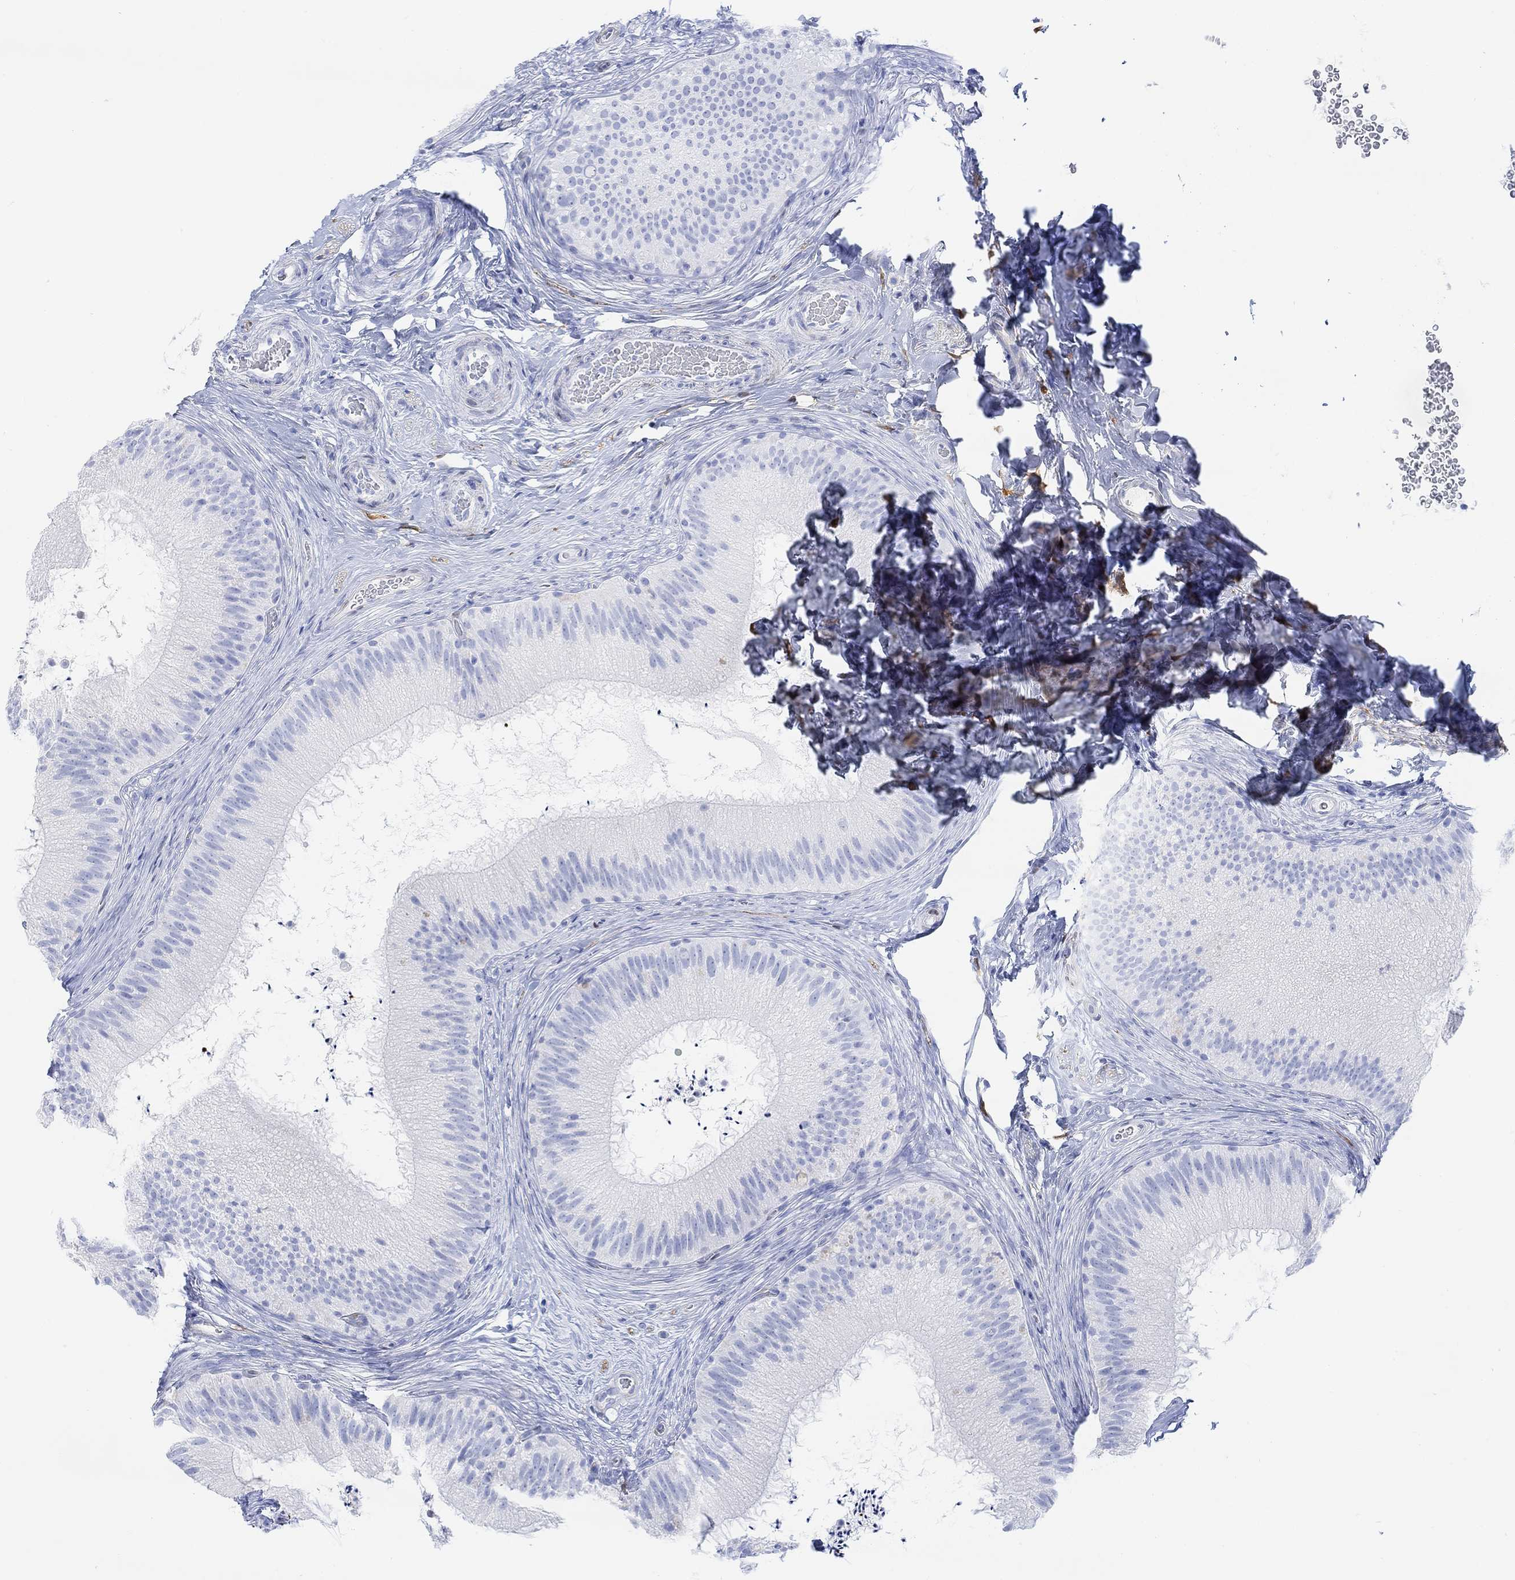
{"staining": {"intensity": "strong", "quantity": "<25%", "location": "cytoplasmic/membranous,nuclear"}, "tissue": "epididymis", "cell_type": "Glandular cells", "image_type": "normal", "snomed": [{"axis": "morphology", "description": "Normal tissue, NOS"}, {"axis": "topography", "description": "Epididymis"}], "caption": "Strong cytoplasmic/membranous,nuclear protein staining is appreciated in about <25% of glandular cells in epididymis.", "gene": "TPPP3", "patient": {"sex": "male", "age": 32}}